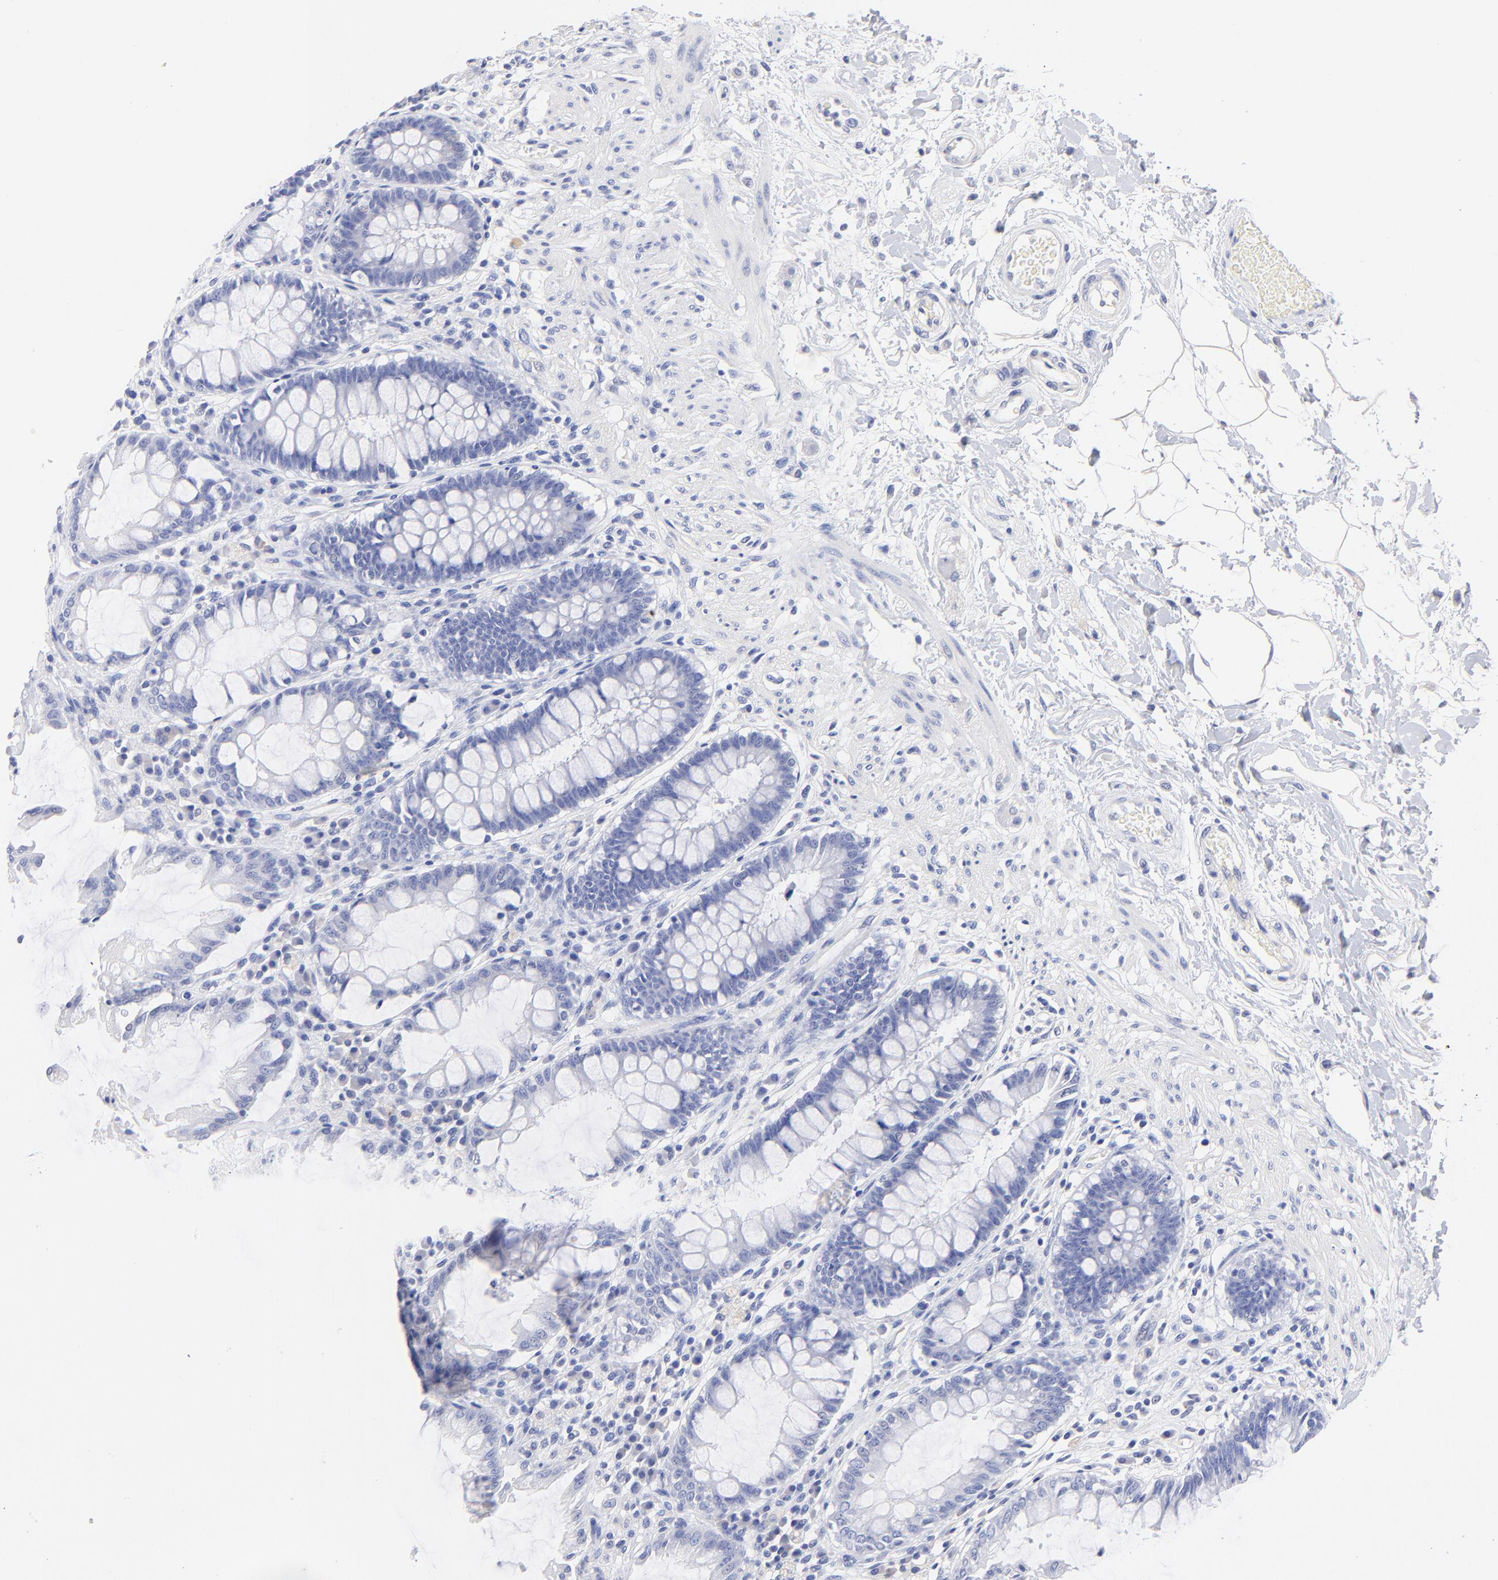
{"staining": {"intensity": "negative", "quantity": "none", "location": "none"}, "tissue": "rectum", "cell_type": "Glandular cells", "image_type": "normal", "snomed": [{"axis": "morphology", "description": "Normal tissue, NOS"}, {"axis": "topography", "description": "Rectum"}], "caption": "Immunohistochemical staining of benign rectum displays no significant expression in glandular cells. Nuclei are stained in blue.", "gene": "HORMAD2", "patient": {"sex": "female", "age": 46}}